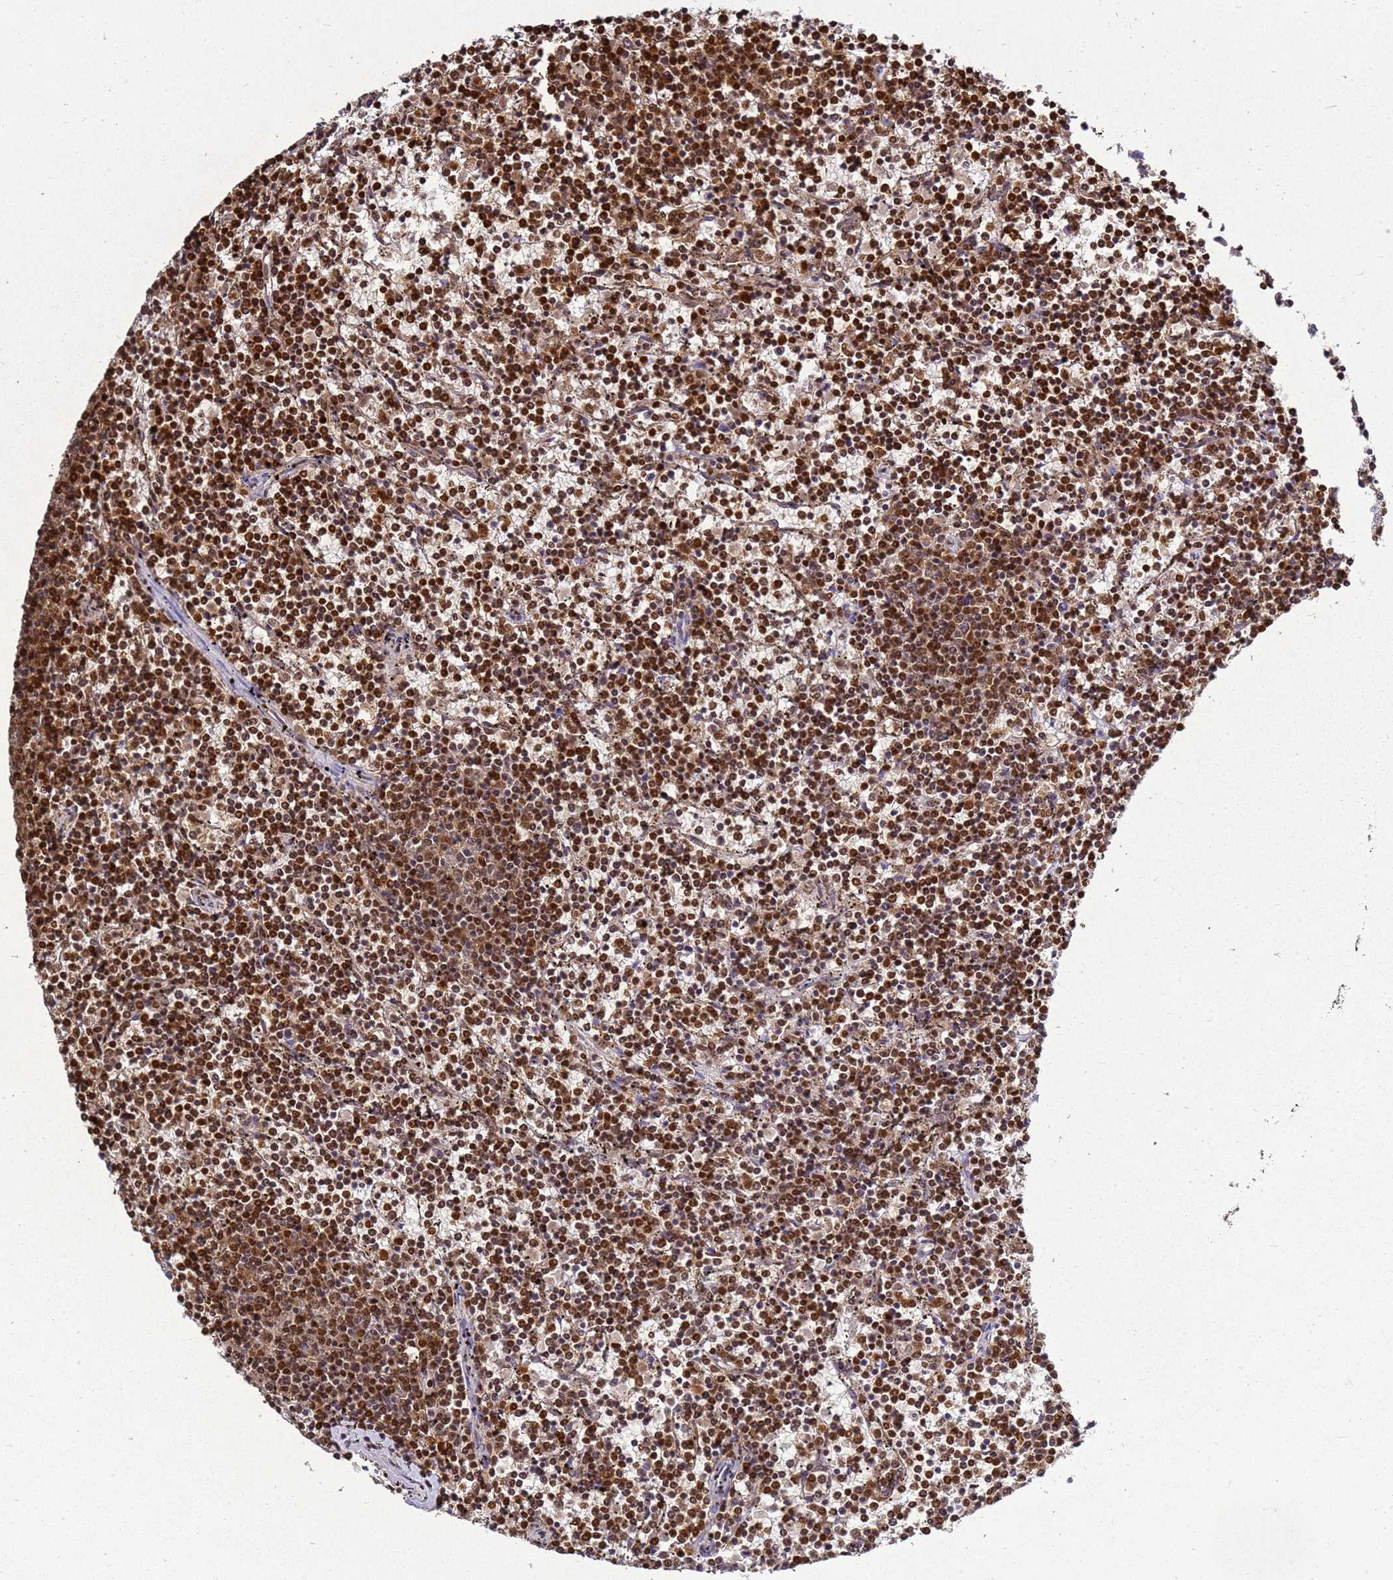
{"staining": {"intensity": "strong", "quantity": ">75%", "location": "nuclear"}, "tissue": "lymphoma", "cell_type": "Tumor cells", "image_type": "cancer", "snomed": [{"axis": "morphology", "description": "Malignant lymphoma, non-Hodgkin's type, Low grade"}, {"axis": "topography", "description": "Spleen"}], "caption": "A high amount of strong nuclear expression is identified in approximately >75% of tumor cells in lymphoma tissue. Ihc stains the protein in brown and the nuclei are stained blue.", "gene": "APEX1", "patient": {"sex": "female", "age": 50}}